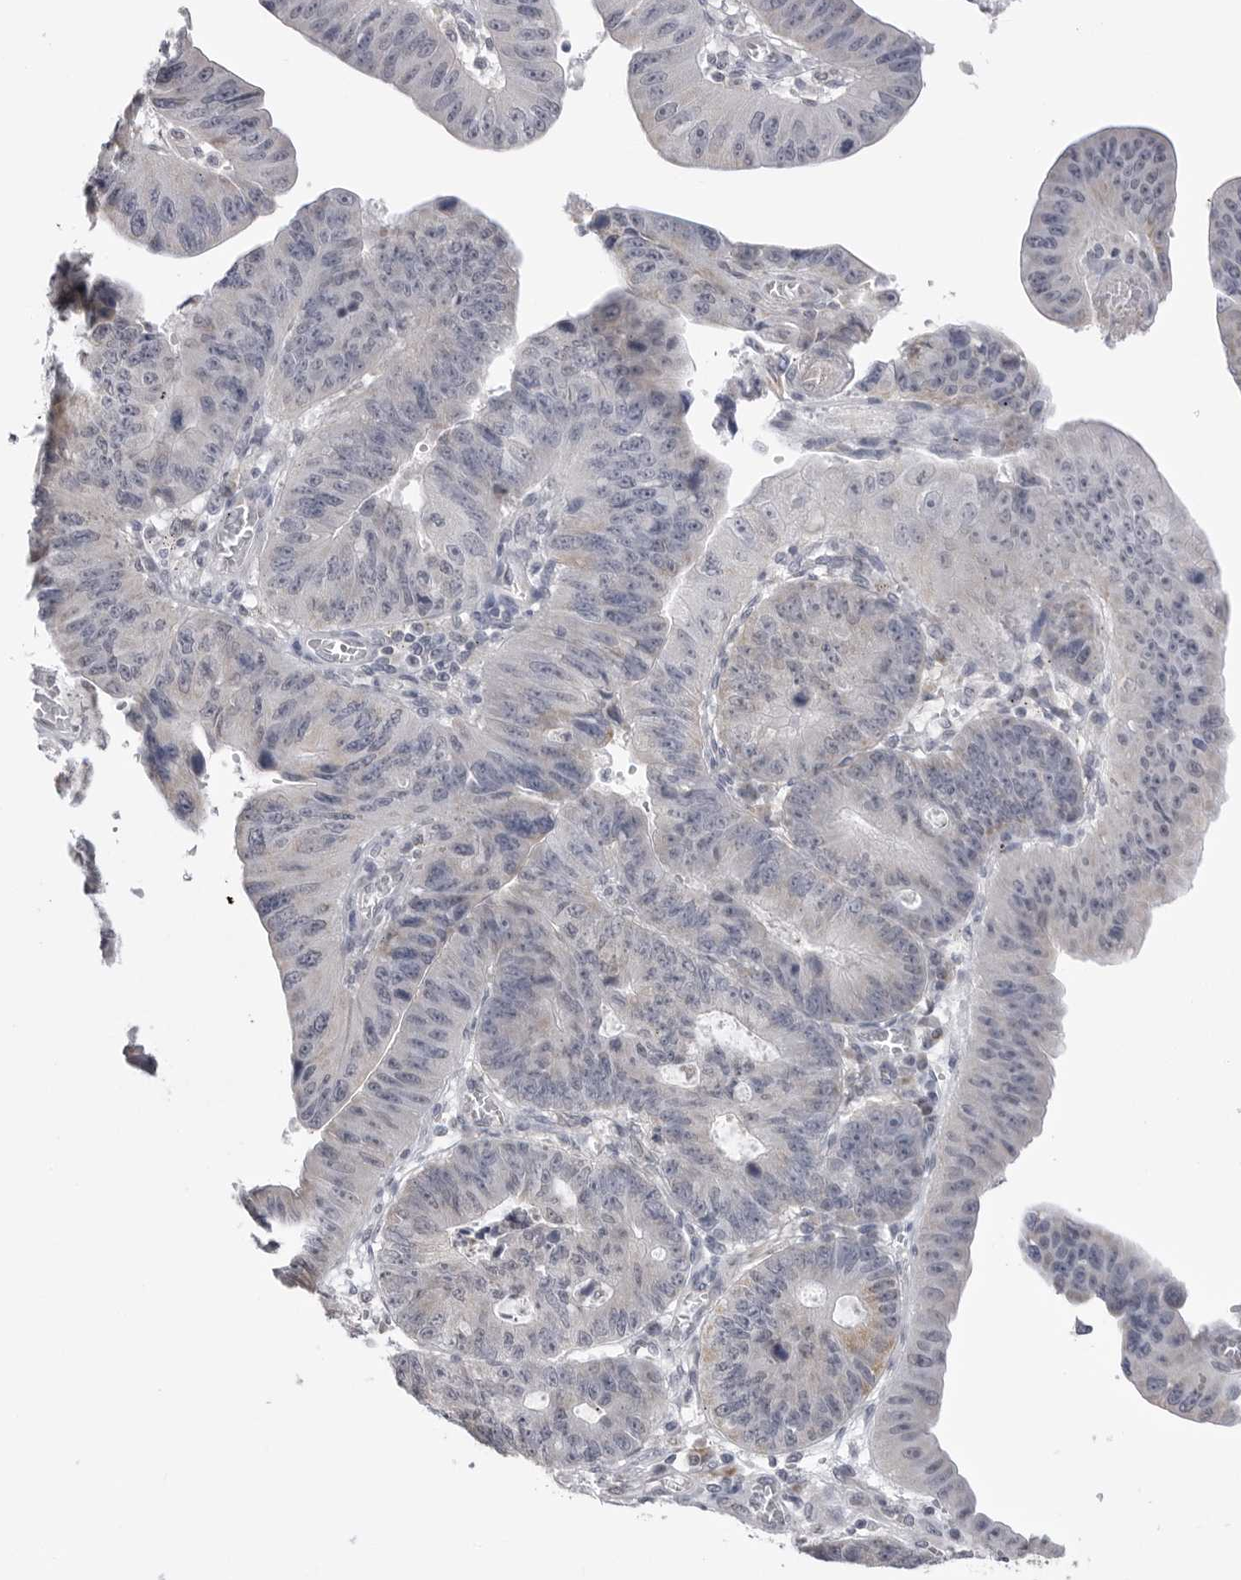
{"staining": {"intensity": "negative", "quantity": "none", "location": "none"}, "tissue": "stomach cancer", "cell_type": "Tumor cells", "image_type": "cancer", "snomed": [{"axis": "morphology", "description": "Adenocarcinoma, NOS"}, {"axis": "topography", "description": "Stomach"}], "caption": "An immunohistochemistry (IHC) histopathology image of stomach cancer is shown. There is no staining in tumor cells of stomach cancer.", "gene": "FH", "patient": {"sex": "male", "age": 59}}